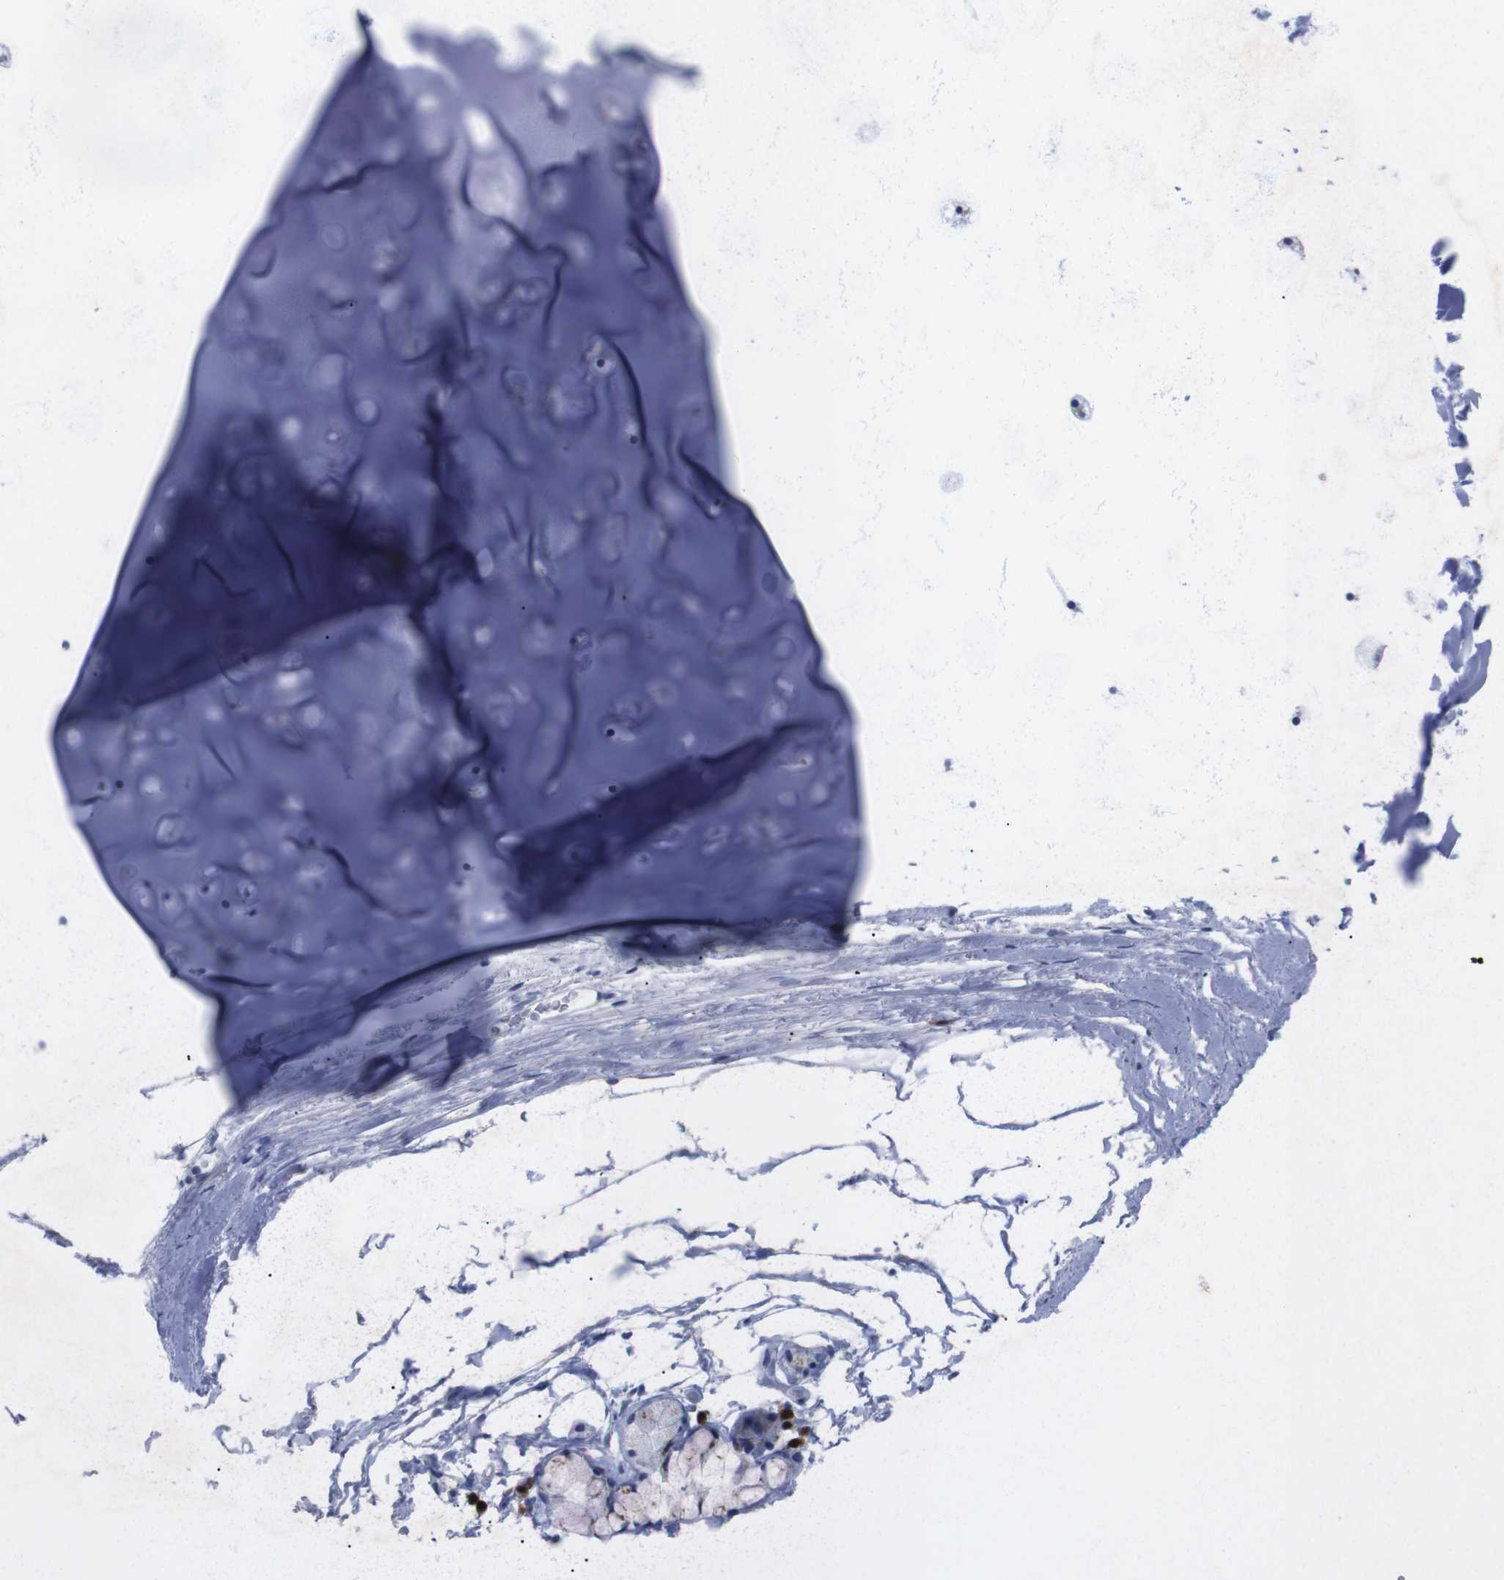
{"staining": {"intensity": "negative", "quantity": "none", "location": "none"}, "tissue": "adipose tissue", "cell_type": "Adipocytes", "image_type": "normal", "snomed": [{"axis": "morphology", "description": "Normal tissue, NOS"}, {"axis": "topography", "description": "Bronchus"}], "caption": "This is an immunohistochemistry (IHC) histopathology image of benign adipose tissue. There is no staining in adipocytes.", "gene": "IRF4", "patient": {"sex": "female", "age": 73}}